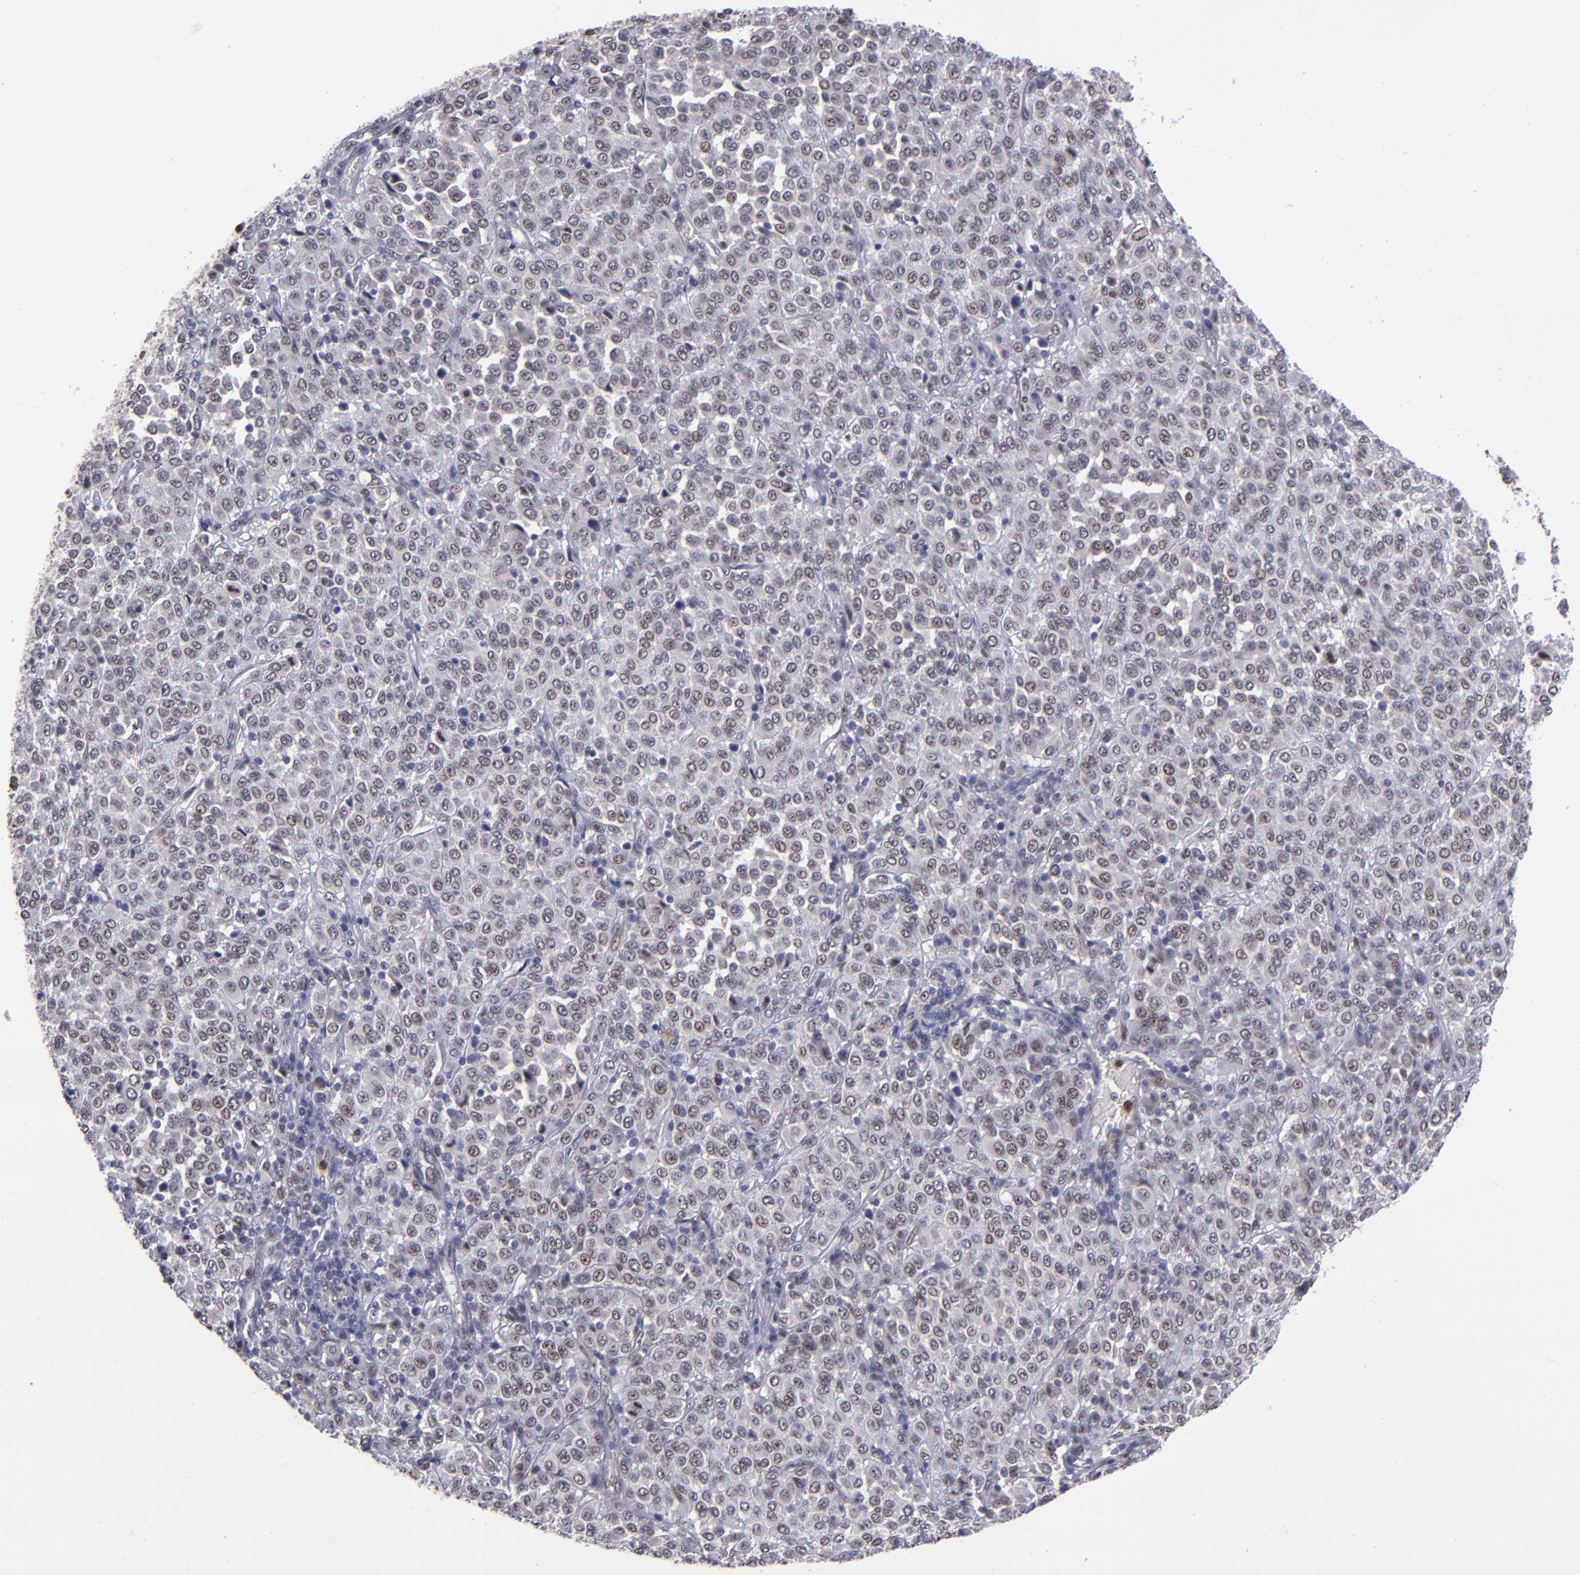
{"staining": {"intensity": "weak", "quantity": "<25%", "location": "nuclear"}, "tissue": "melanoma", "cell_type": "Tumor cells", "image_type": "cancer", "snomed": [{"axis": "morphology", "description": "Malignant melanoma, Metastatic site"}, {"axis": "topography", "description": "Pancreas"}], "caption": "There is no significant staining in tumor cells of malignant melanoma (metastatic site).", "gene": "RREB1", "patient": {"sex": "female", "age": 30}}